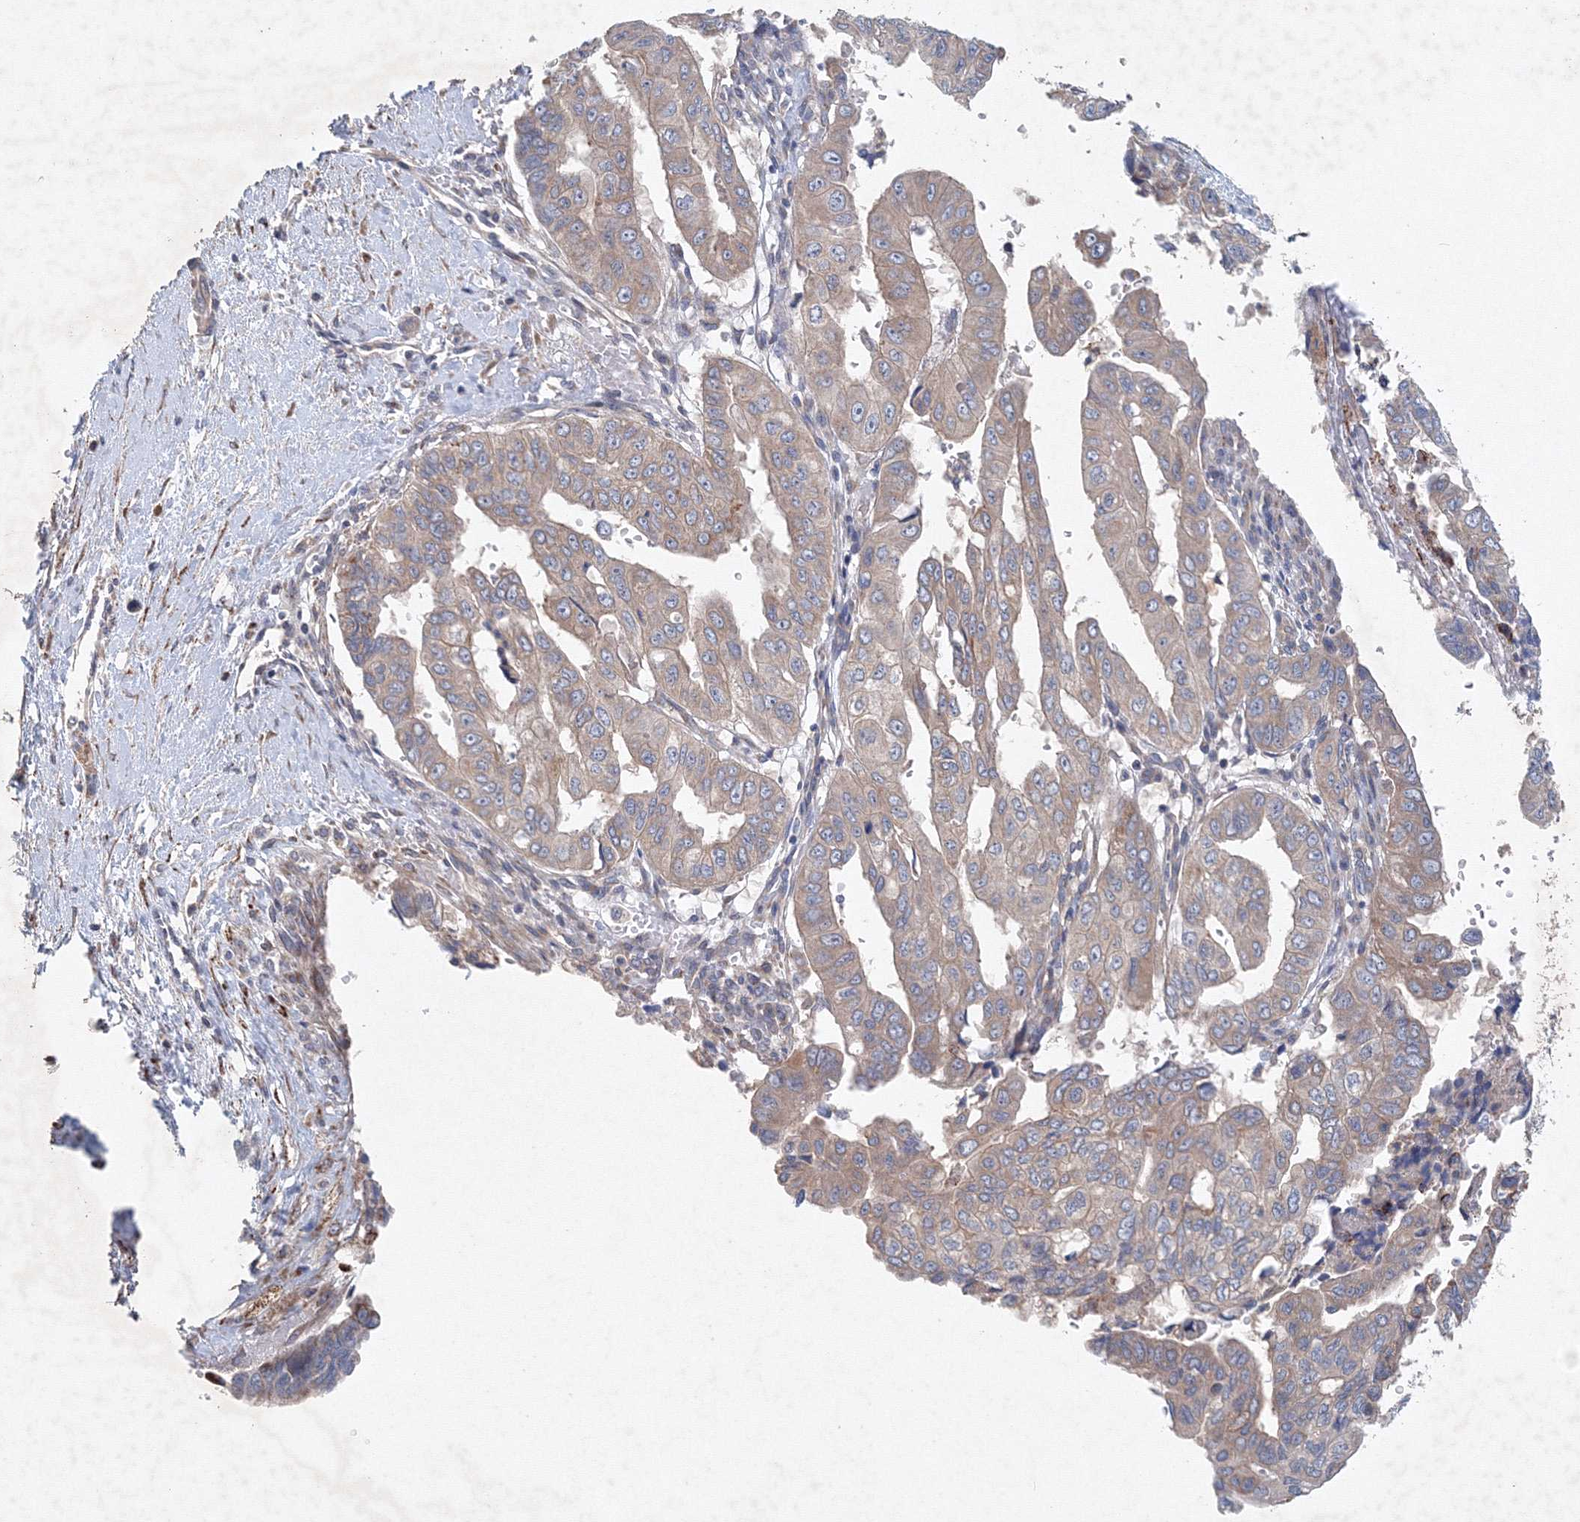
{"staining": {"intensity": "weak", "quantity": ">75%", "location": "cytoplasmic/membranous"}, "tissue": "pancreatic cancer", "cell_type": "Tumor cells", "image_type": "cancer", "snomed": [{"axis": "morphology", "description": "Adenocarcinoma, NOS"}, {"axis": "topography", "description": "Pancreas"}], "caption": "A brown stain labels weak cytoplasmic/membranous positivity of a protein in adenocarcinoma (pancreatic) tumor cells.", "gene": "WDR49", "patient": {"sex": "male", "age": 51}}